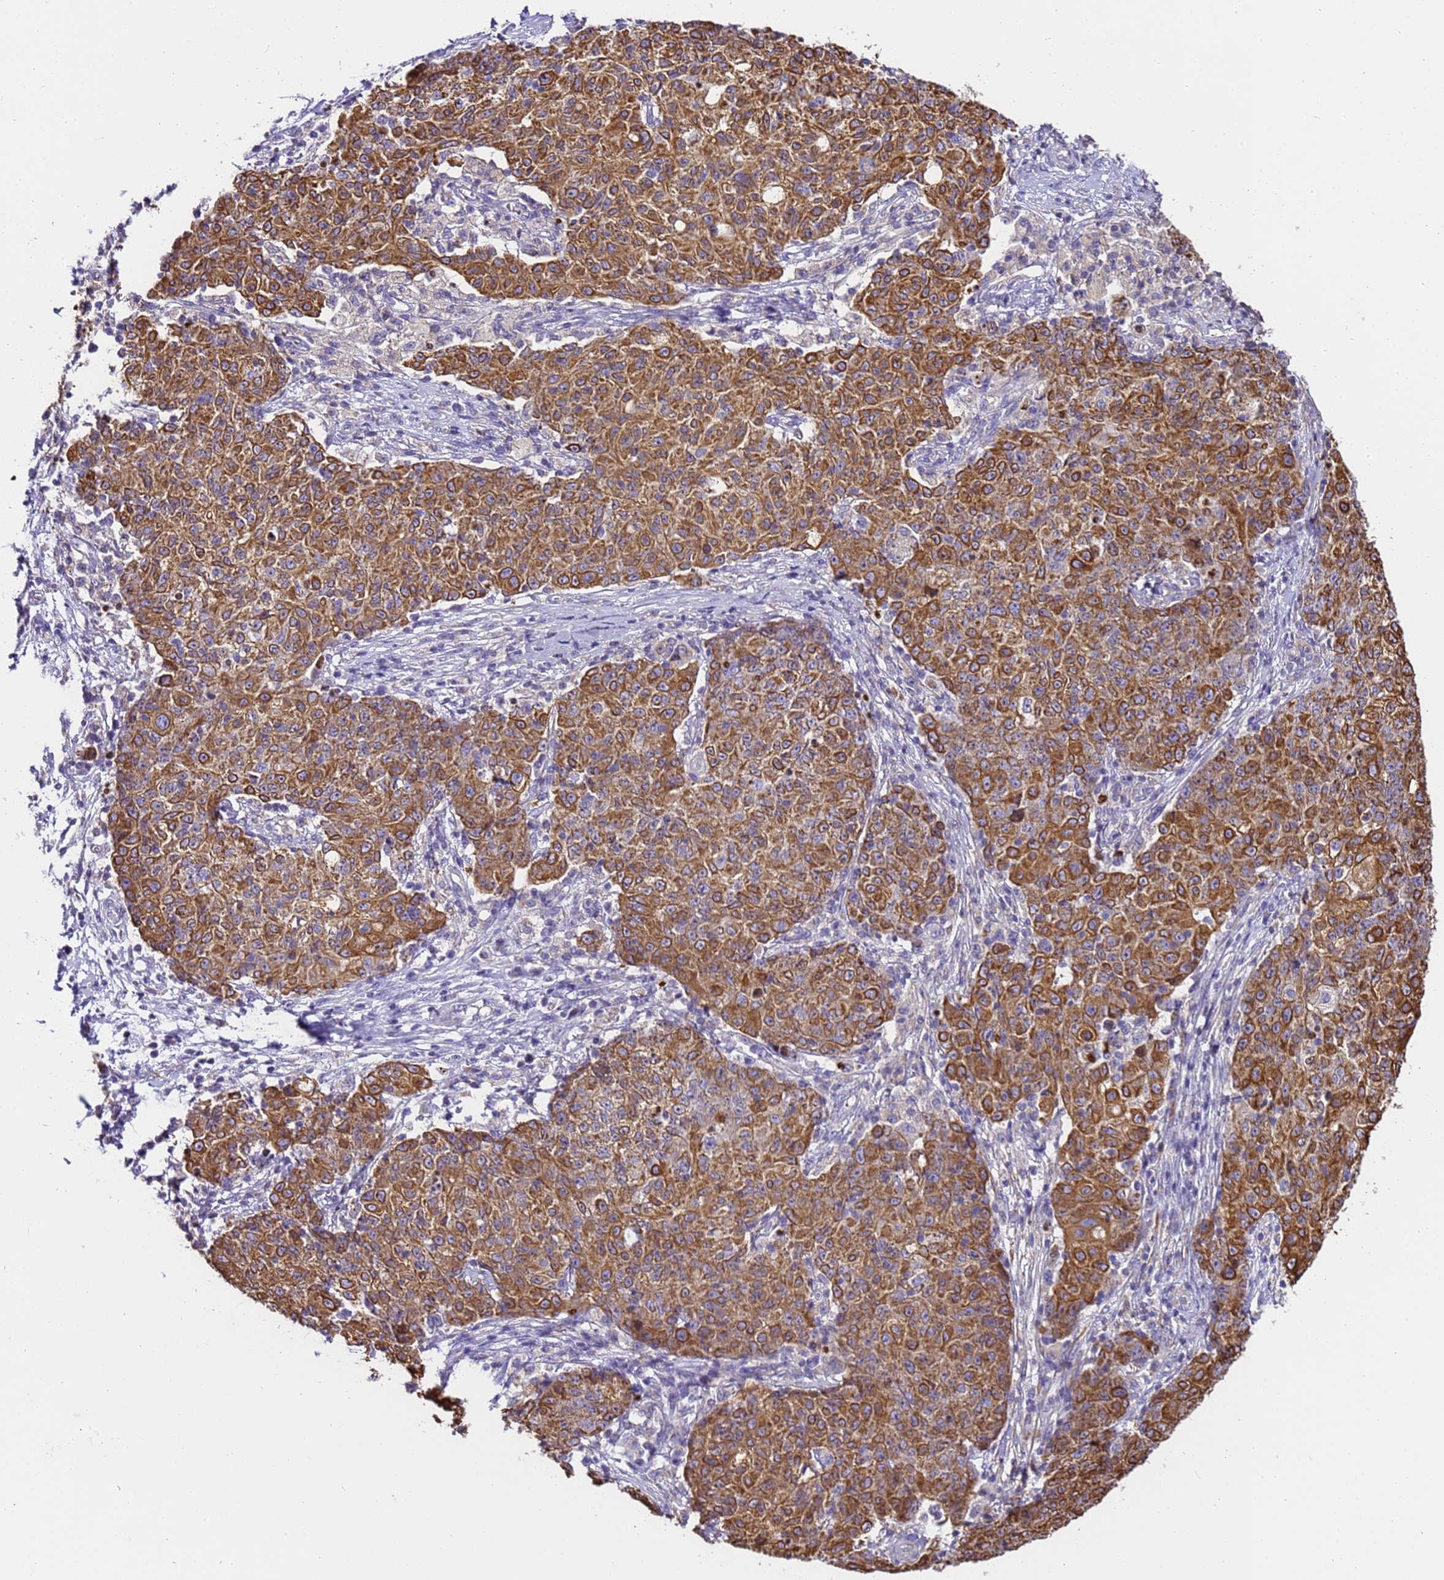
{"staining": {"intensity": "strong", "quantity": ">75%", "location": "cytoplasmic/membranous"}, "tissue": "ovarian cancer", "cell_type": "Tumor cells", "image_type": "cancer", "snomed": [{"axis": "morphology", "description": "Carcinoma, endometroid"}, {"axis": "topography", "description": "Ovary"}], "caption": "There is high levels of strong cytoplasmic/membranous staining in tumor cells of ovarian cancer (endometroid carcinoma), as demonstrated by immunohistochemical staining (brown color).", "gene": "PIEZO2", "patient": {"sex": "female", "age": 42}}